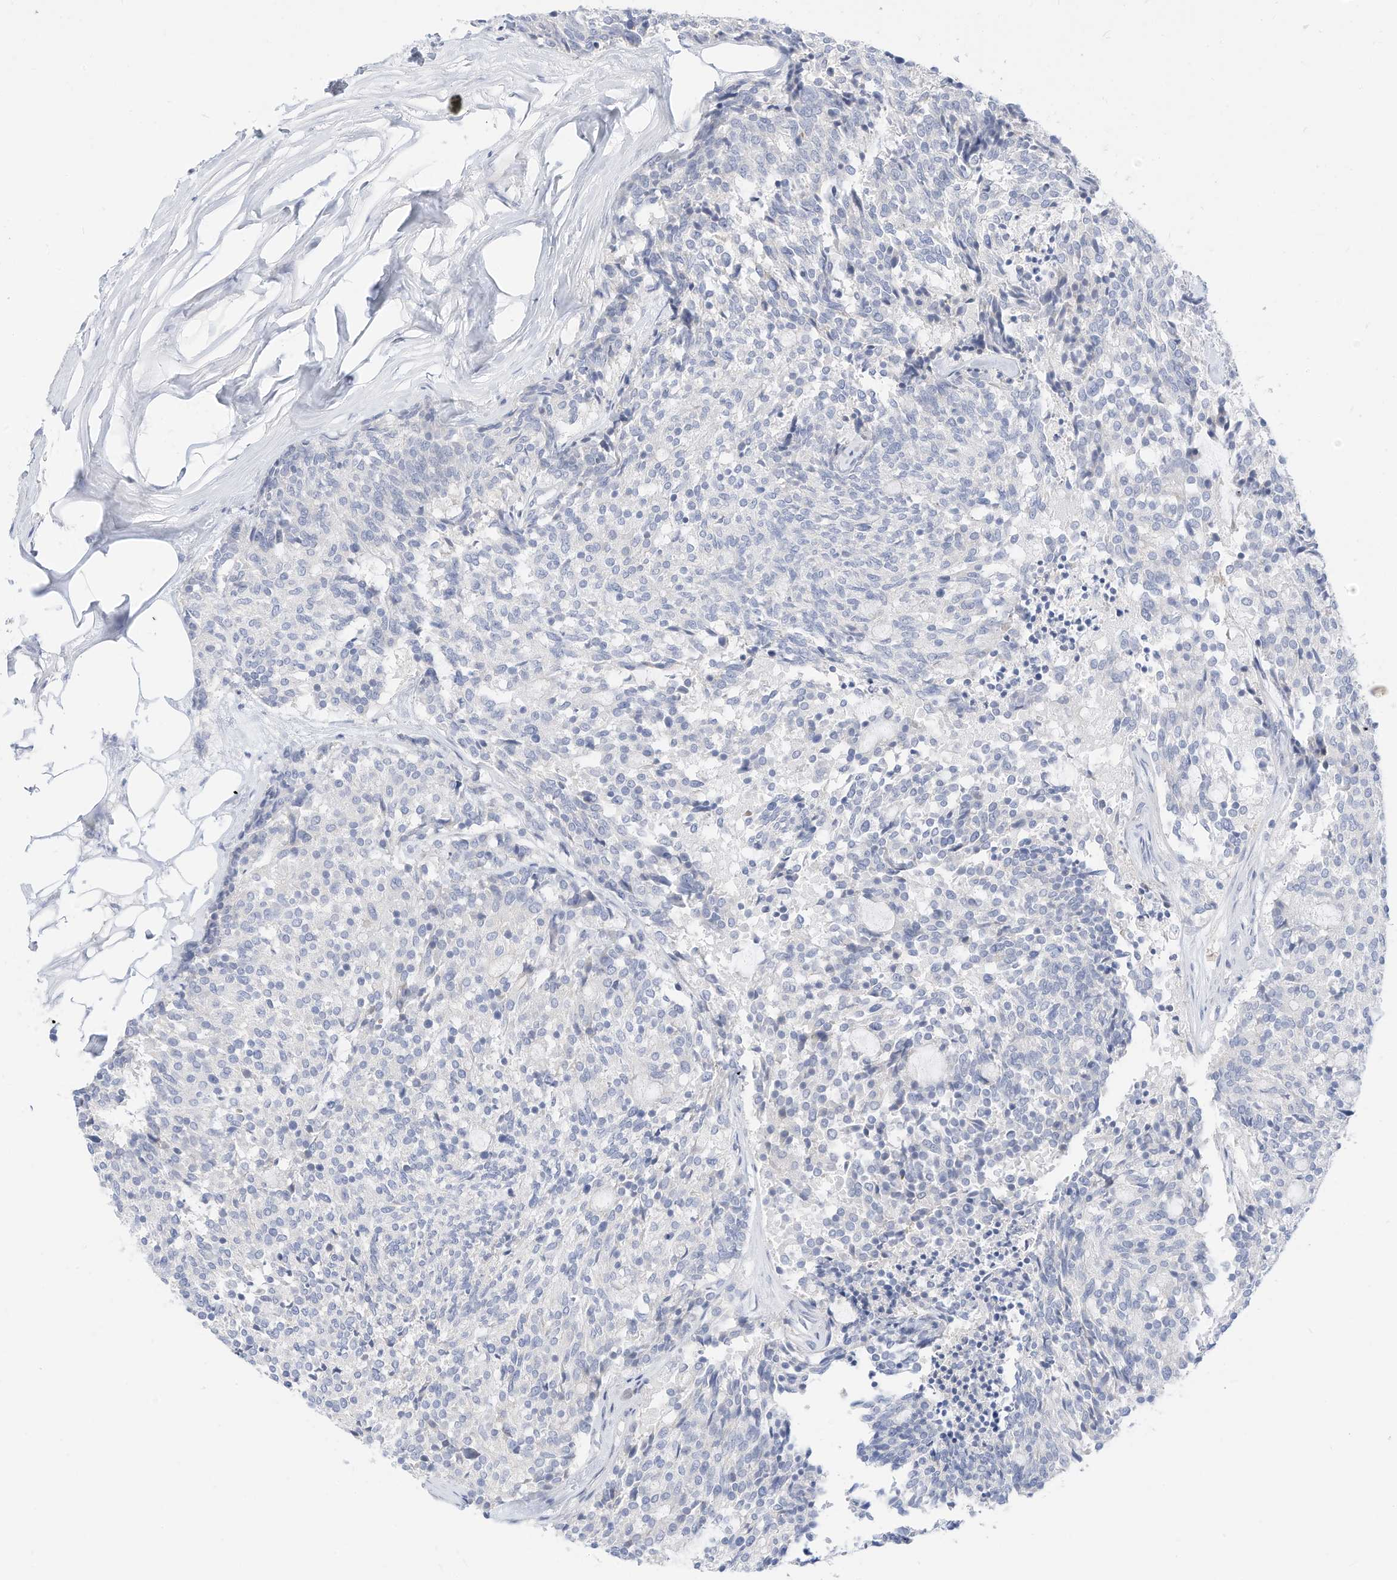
{"staining": {"intensity": "negative", "quantity": "none", "location": "none"}, "tissue": "carcinoid", "cell_type": "Tumor cells", "image_type": "cancer", "snomed": [{"axis": "morphology", "description": "Carcinoid, malignant, NOS"}, {"axis": "topography", "description": "Pancreas"}], "caption": "Tumor cells show no significant protein staining in malignant carcinoid.", "gene": "SPOCD1", "patient": {"sex": "female", "age": 54}}